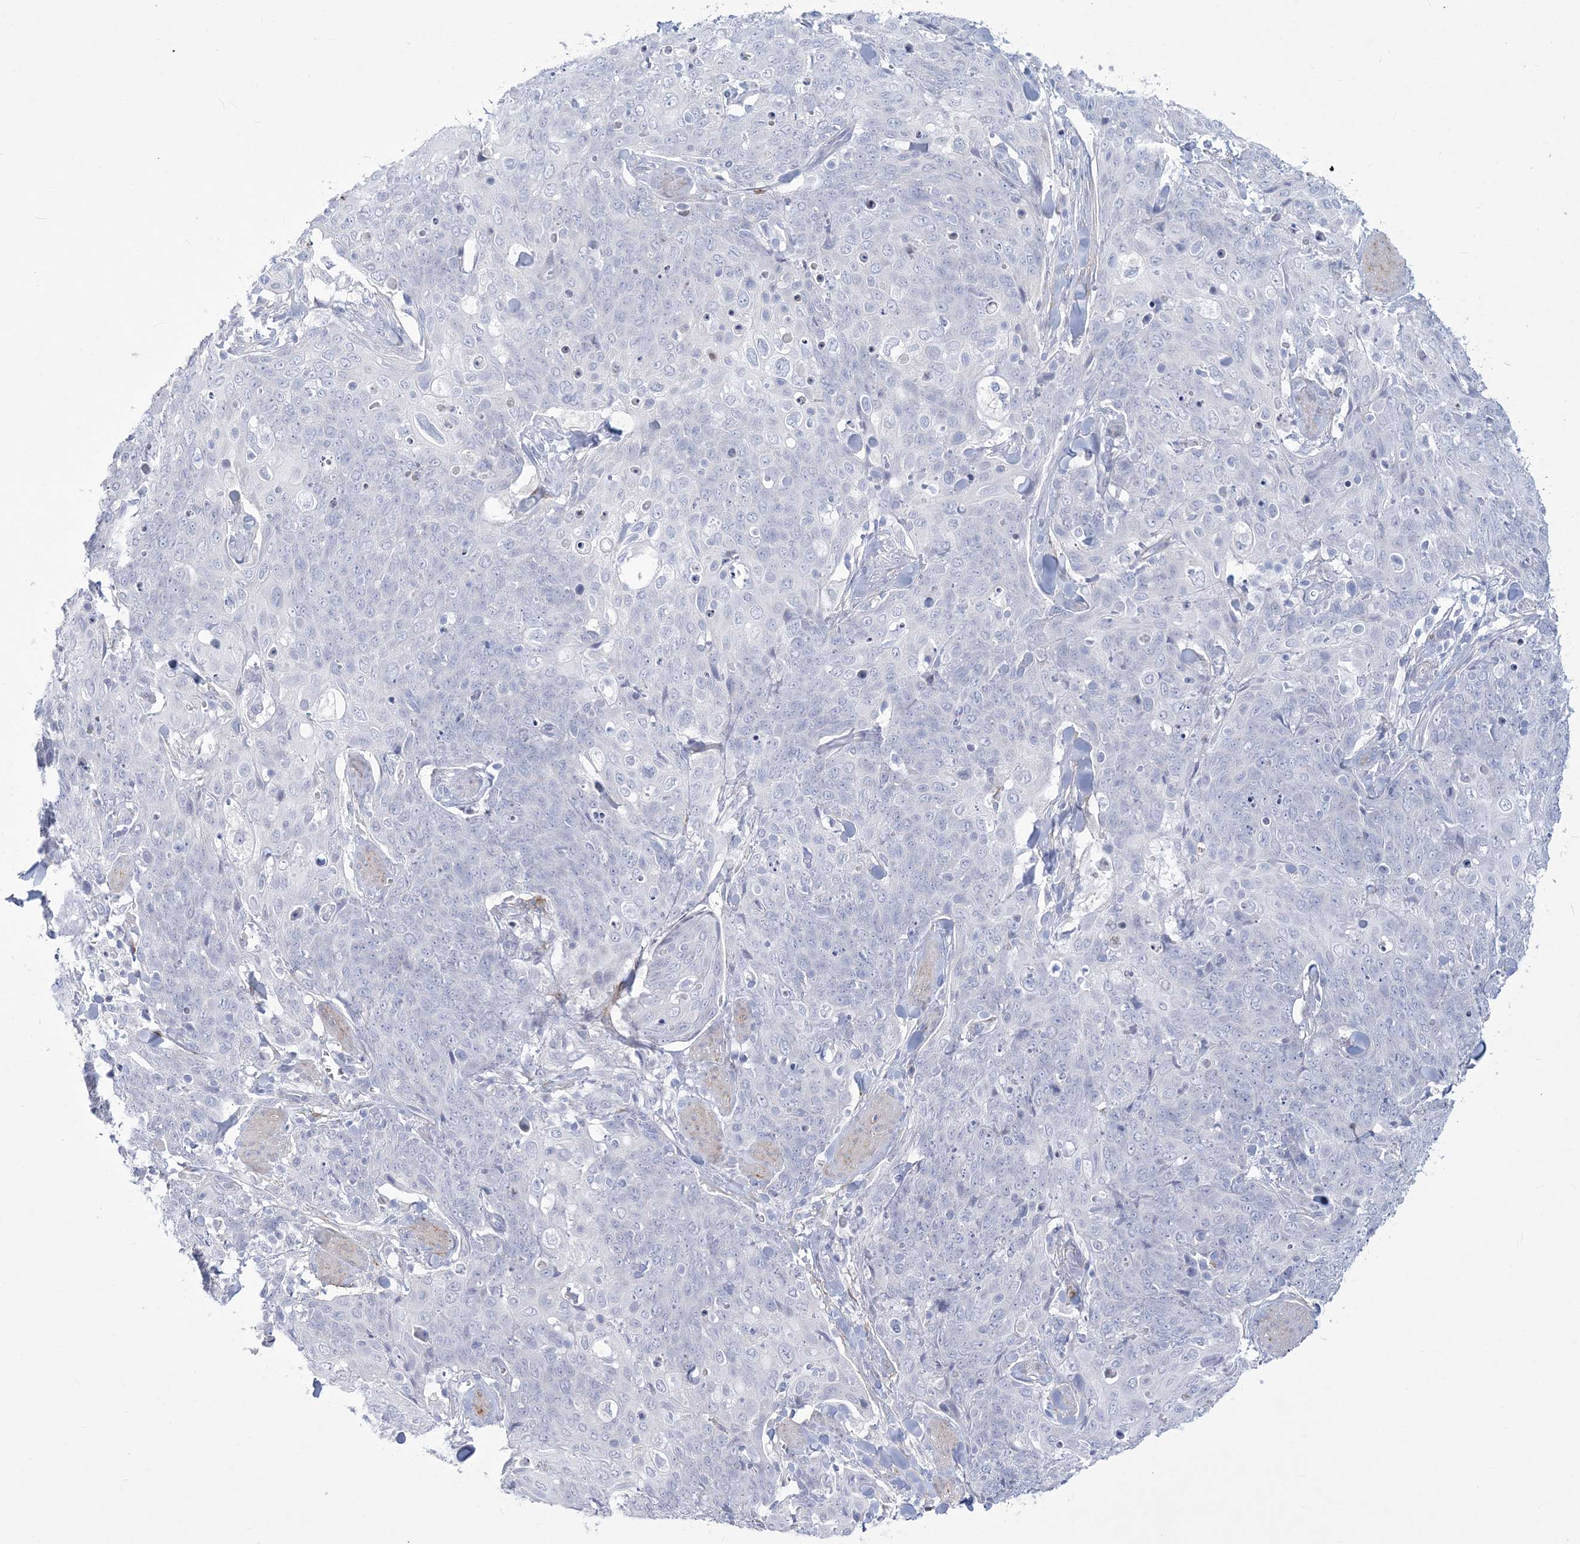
{"staining": {"intensity": "negative", "quantity": "none", "location": "none"}, "tissue": "skin cancer", "cell_type": "Tumor cells", "image_type": "cancer", "snomed": [{"axis": "morphology", "description": "Squamous cell carcinoma, NOS"}, {"axis": "topography", "description": "Skin"}, {"axis": "topography", "description": "Vulva"}], "caption": "DAB (3,3'-diaminobenzidine) immunohistochemical staining of skin squamous cell carcinoma reveals no significant positivity in tumor cells.", "gene": "WDR27", "patient": {"sex": "female", "age": 85}}